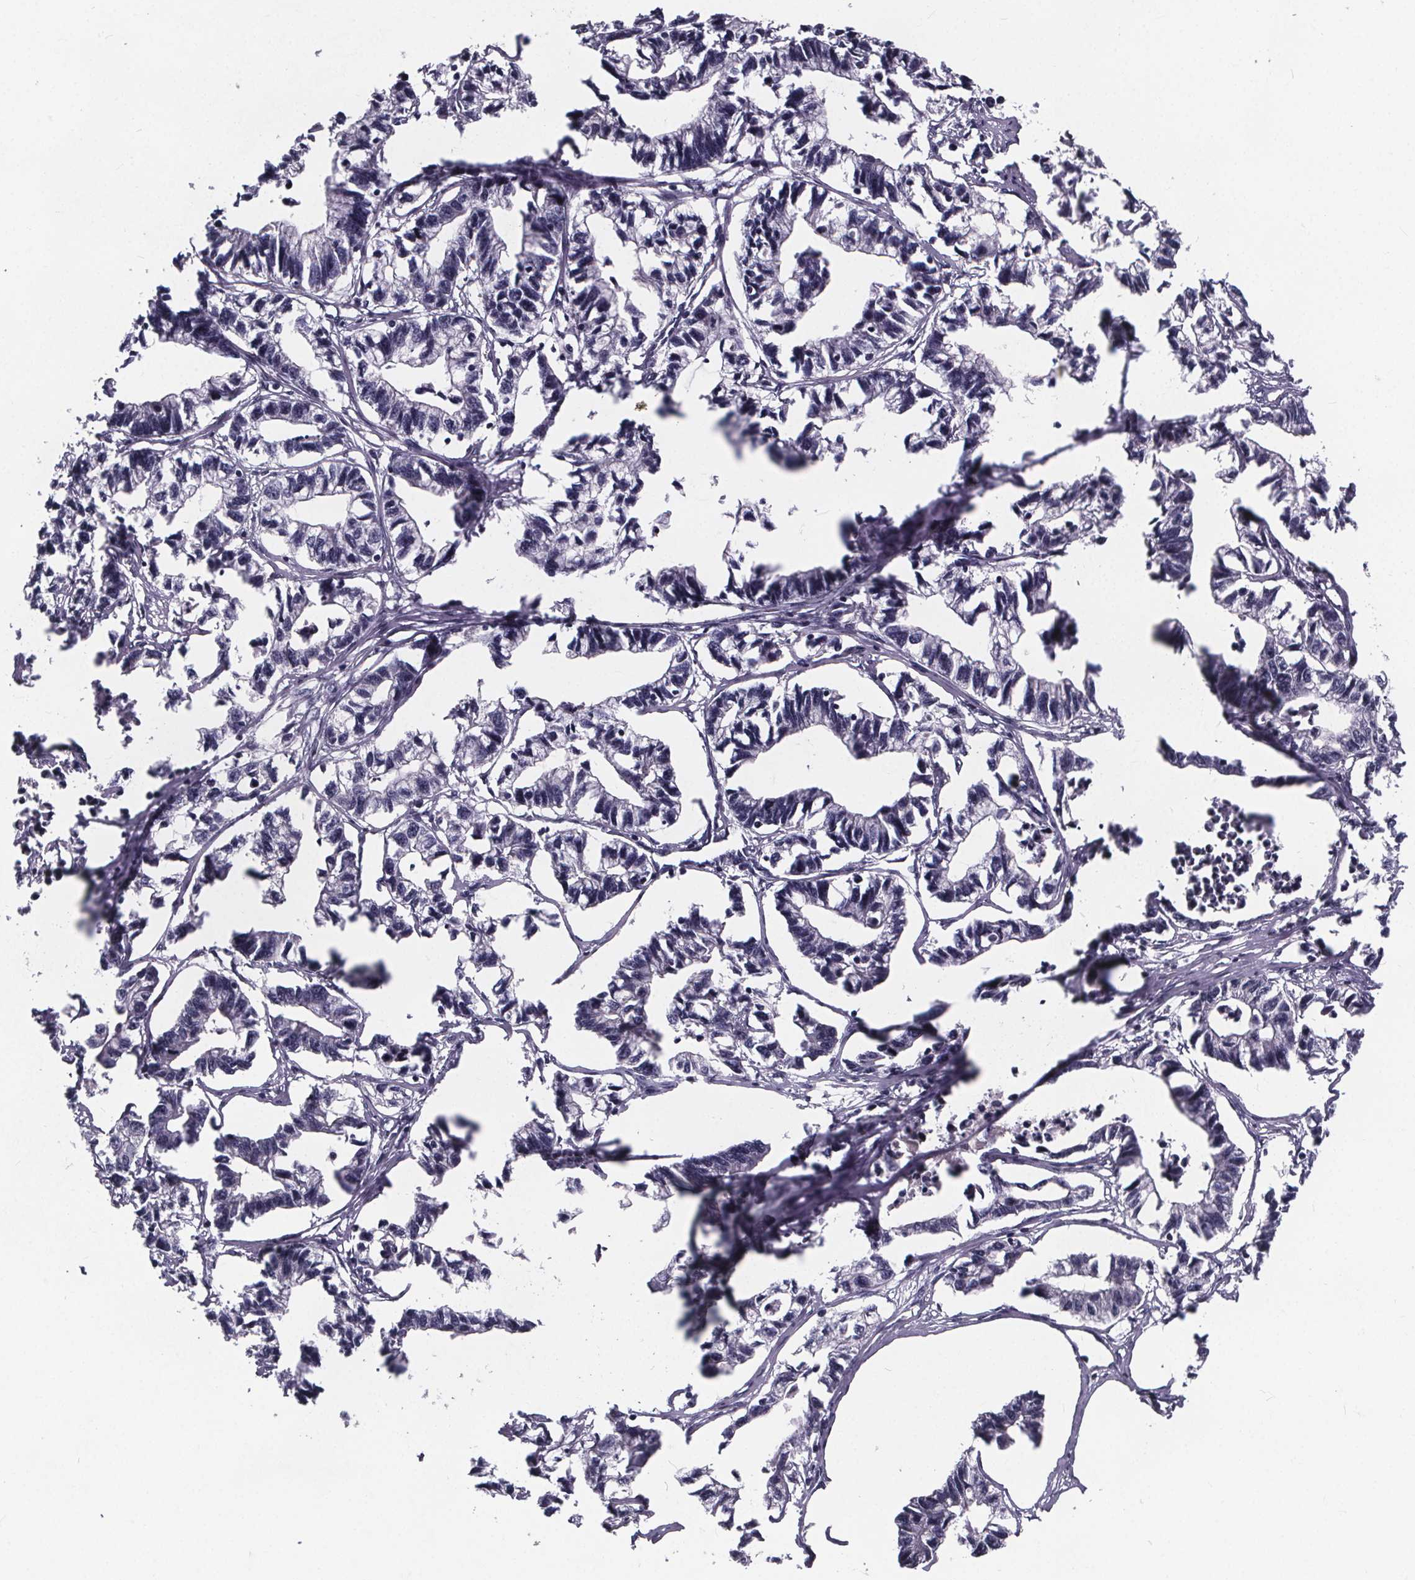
{"staining": {"intensity": "negative", "quantity": "none", "location": "none"}, "tissue": "stomach cancer", "cell_type": "Tumor cells", "image_type": "cancer", "snomed": [{"axis": "morphology", "description": "Adenocarcinoma, NOS"}, {"axis": "topography", "description": "Stomach"}], "caption": "Immunohistochemistry (IHC) photomicrograph of stomach cancer stained for a protein (brown), which demonstrates no positivity in tumor cells.", "gene": "FAM181B", "patient": {"sex": "male", "age": 83}}